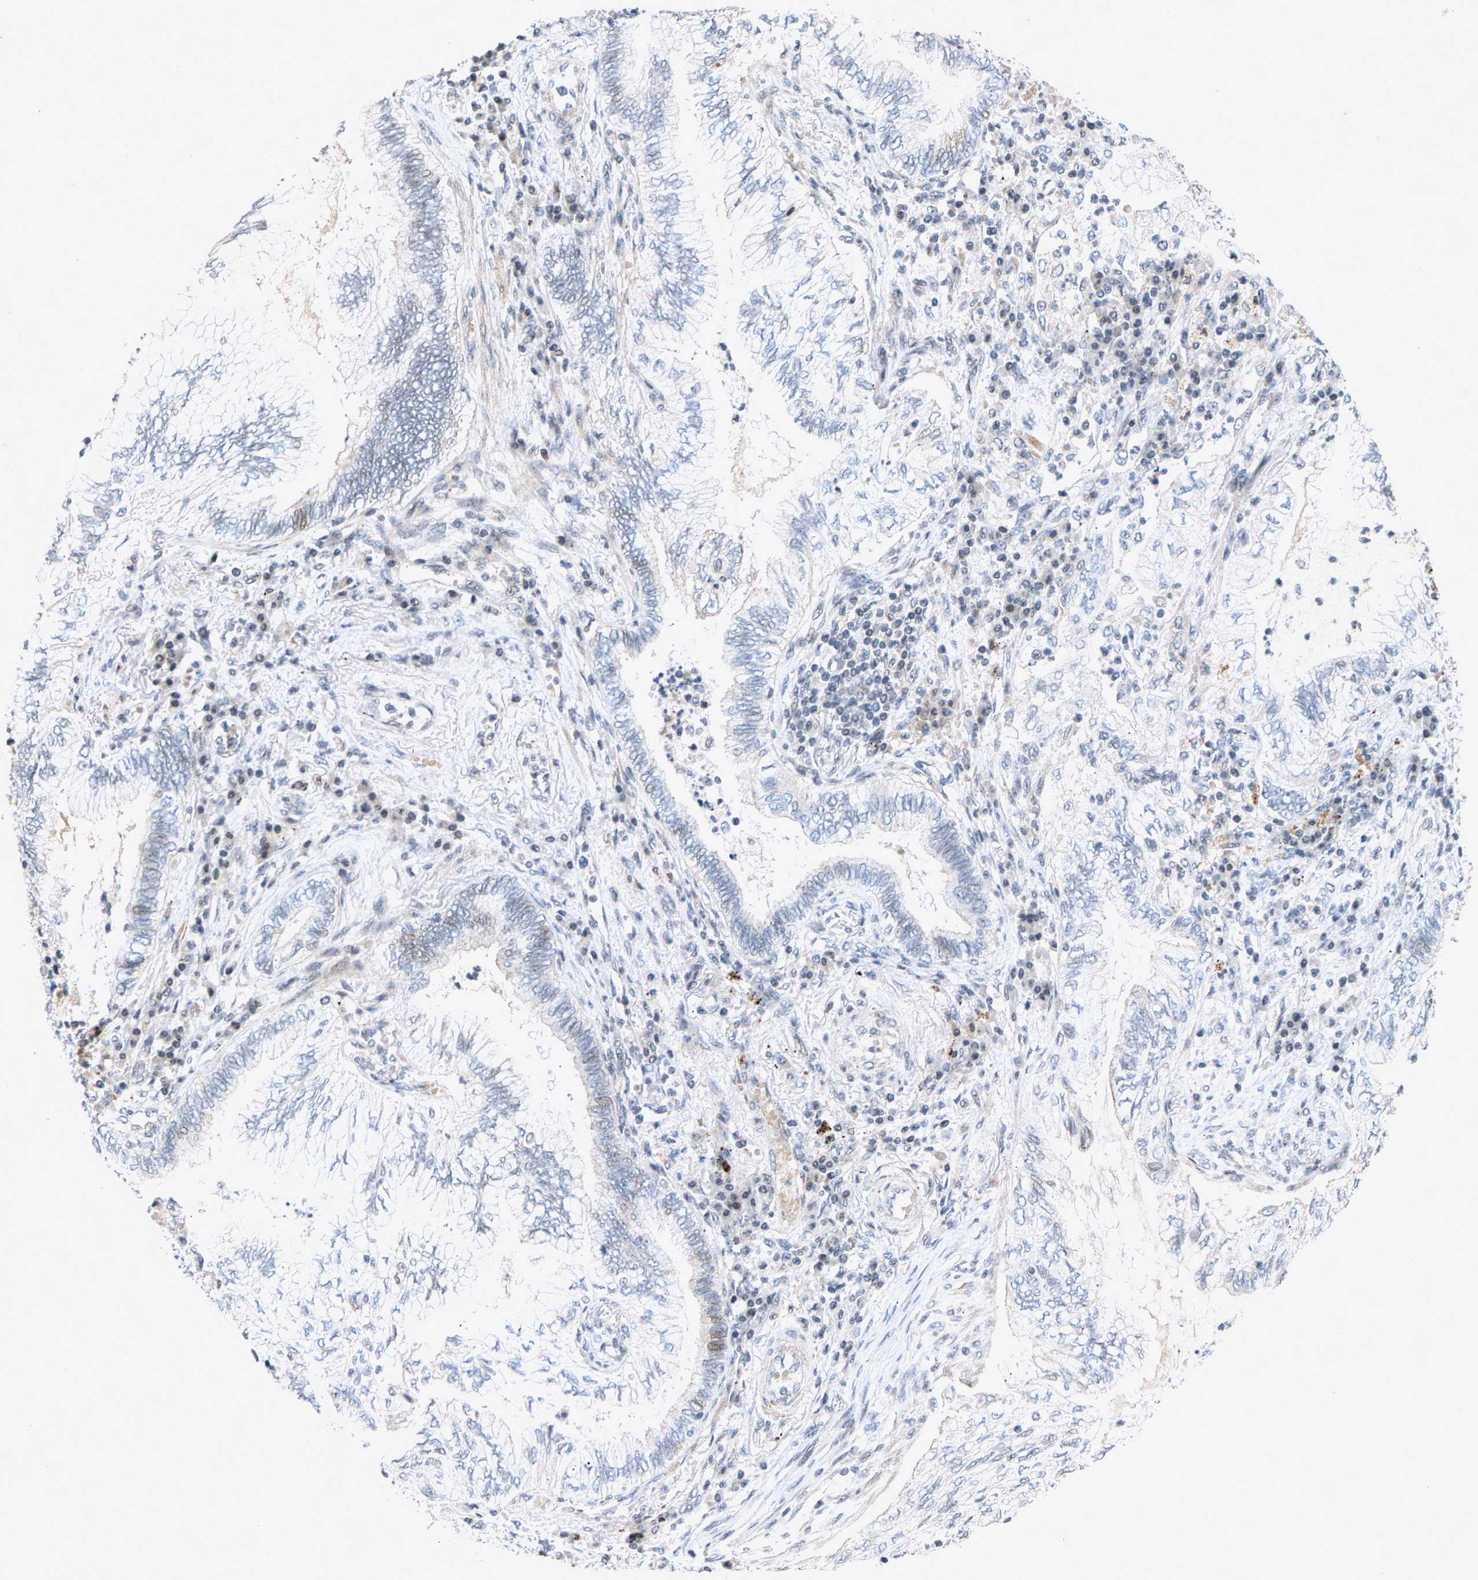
{"staining": {"intensity": "negative", "quantity": "none", "location": "none"}, "tissue": "lung cancer", "cell_type": "Tumor cells", "image_type": "cancer", "snomed": [{"axis": "morphology", "description": "Normal tissue, NOS"}, {"axis": "morphology", "description": "Adenocarcinoma, NOS"}, {"axis": "topography", "description": "Bronchus"}, {"axis": "topography", "description": "Lung"}], "caption": "The immunohistochemistry micrograph has no significant positivity in tumor cells of lung cancer tissue.", "gene": "ZPR1", "patient": {"sex": "female", "age": 70}}